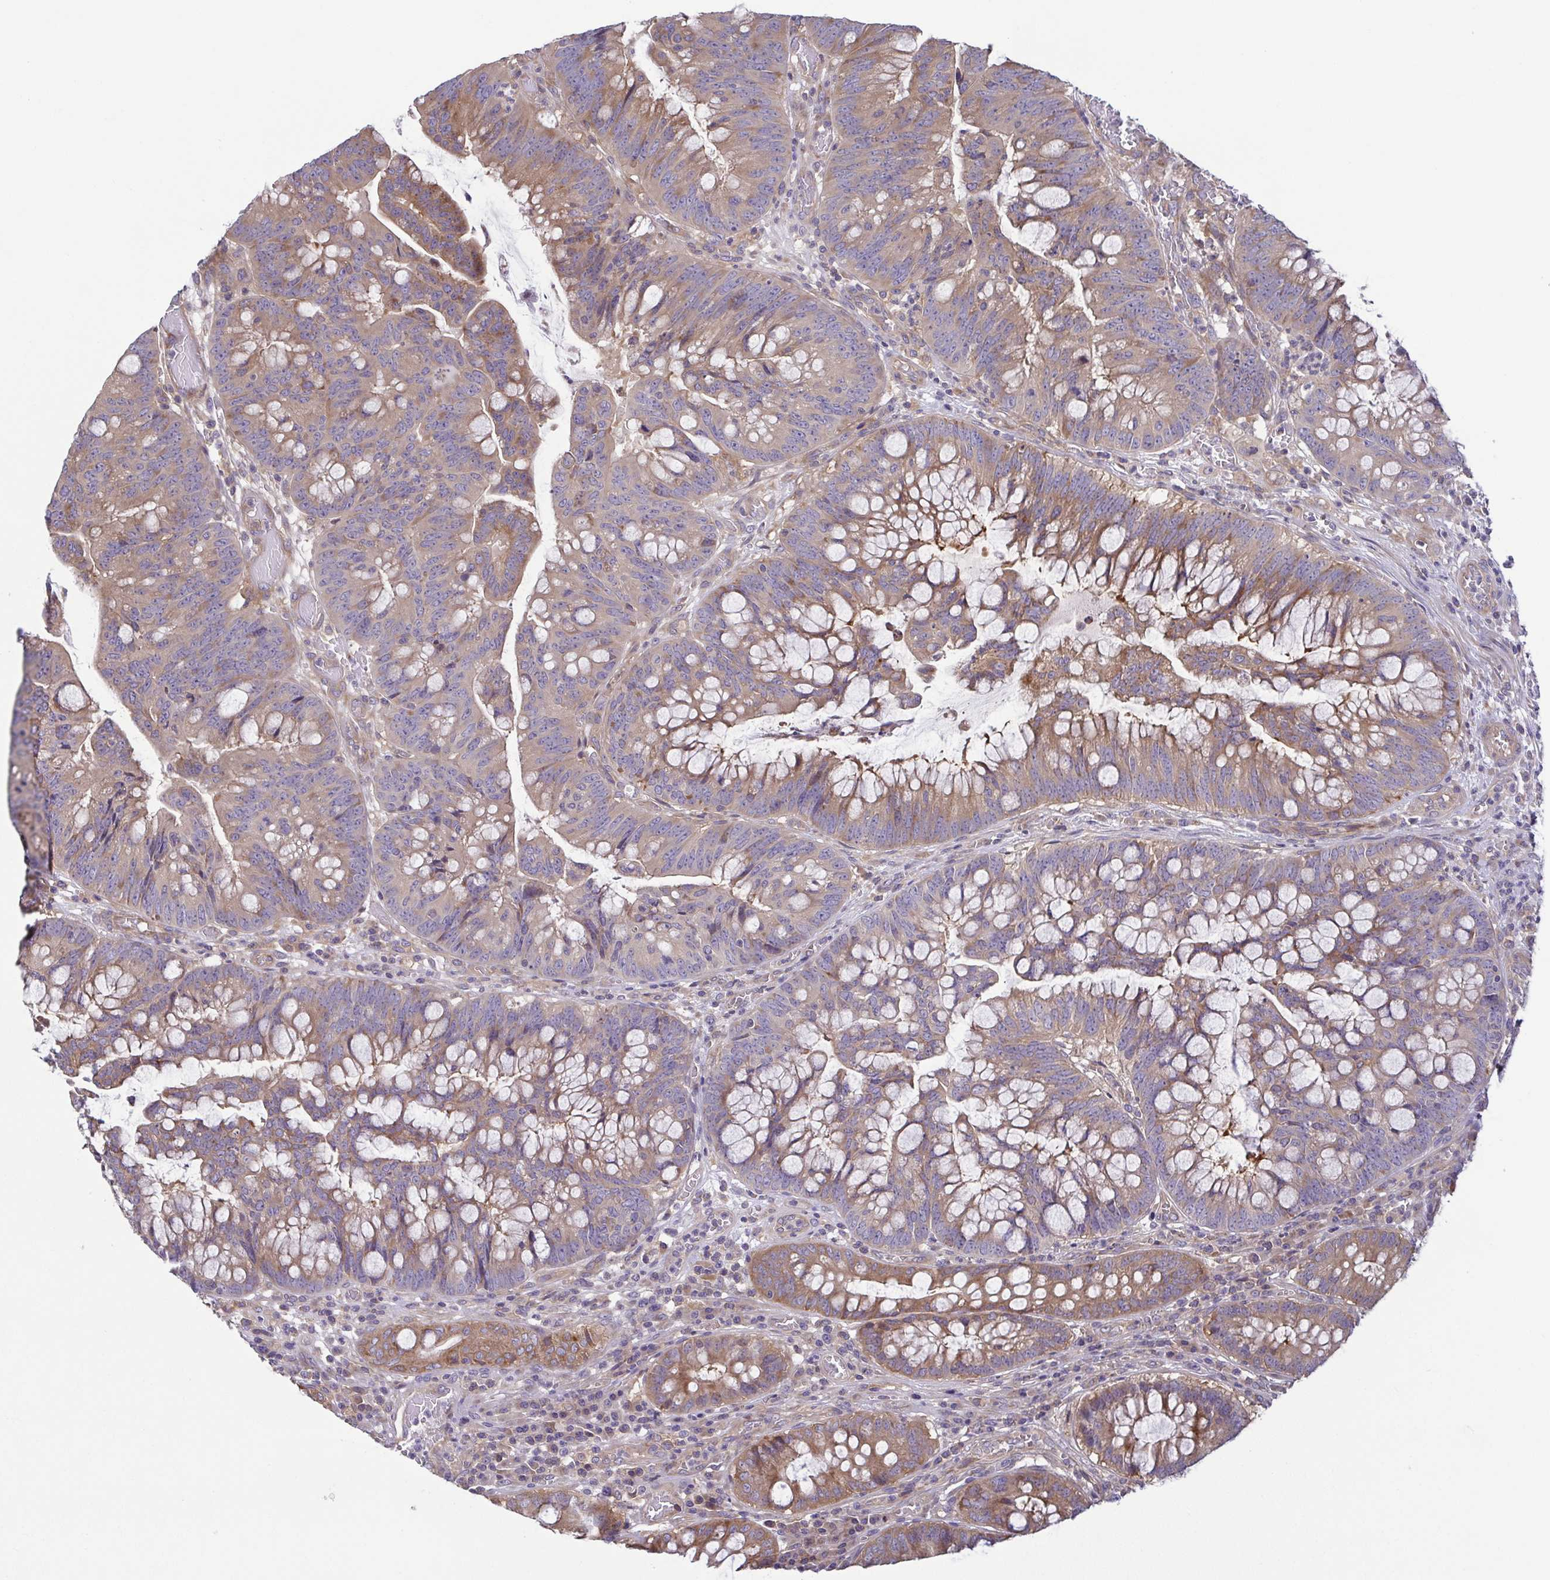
{"staining": {"intensity": "moderate", "quantity": ">75%", "location": "cytoplasmic/membranous"}, "tissue": "colorectal cancer", "cell_type": "Tumor cells", "image_type": "cancer", "snomed": [{"axis": "morphology", "description": "Adenocarcinoma, NOS"}, {"axis": "topography", "description": "Colon"}], "caption": "An image of human colorectal cancer (adenocarcinoma) stained for a protein demonstrates moderate cytoplasmic/membranous brown staining in tumor cells.", "gene": "LMF2", "patient": {"sex": "male", "age": 62}}